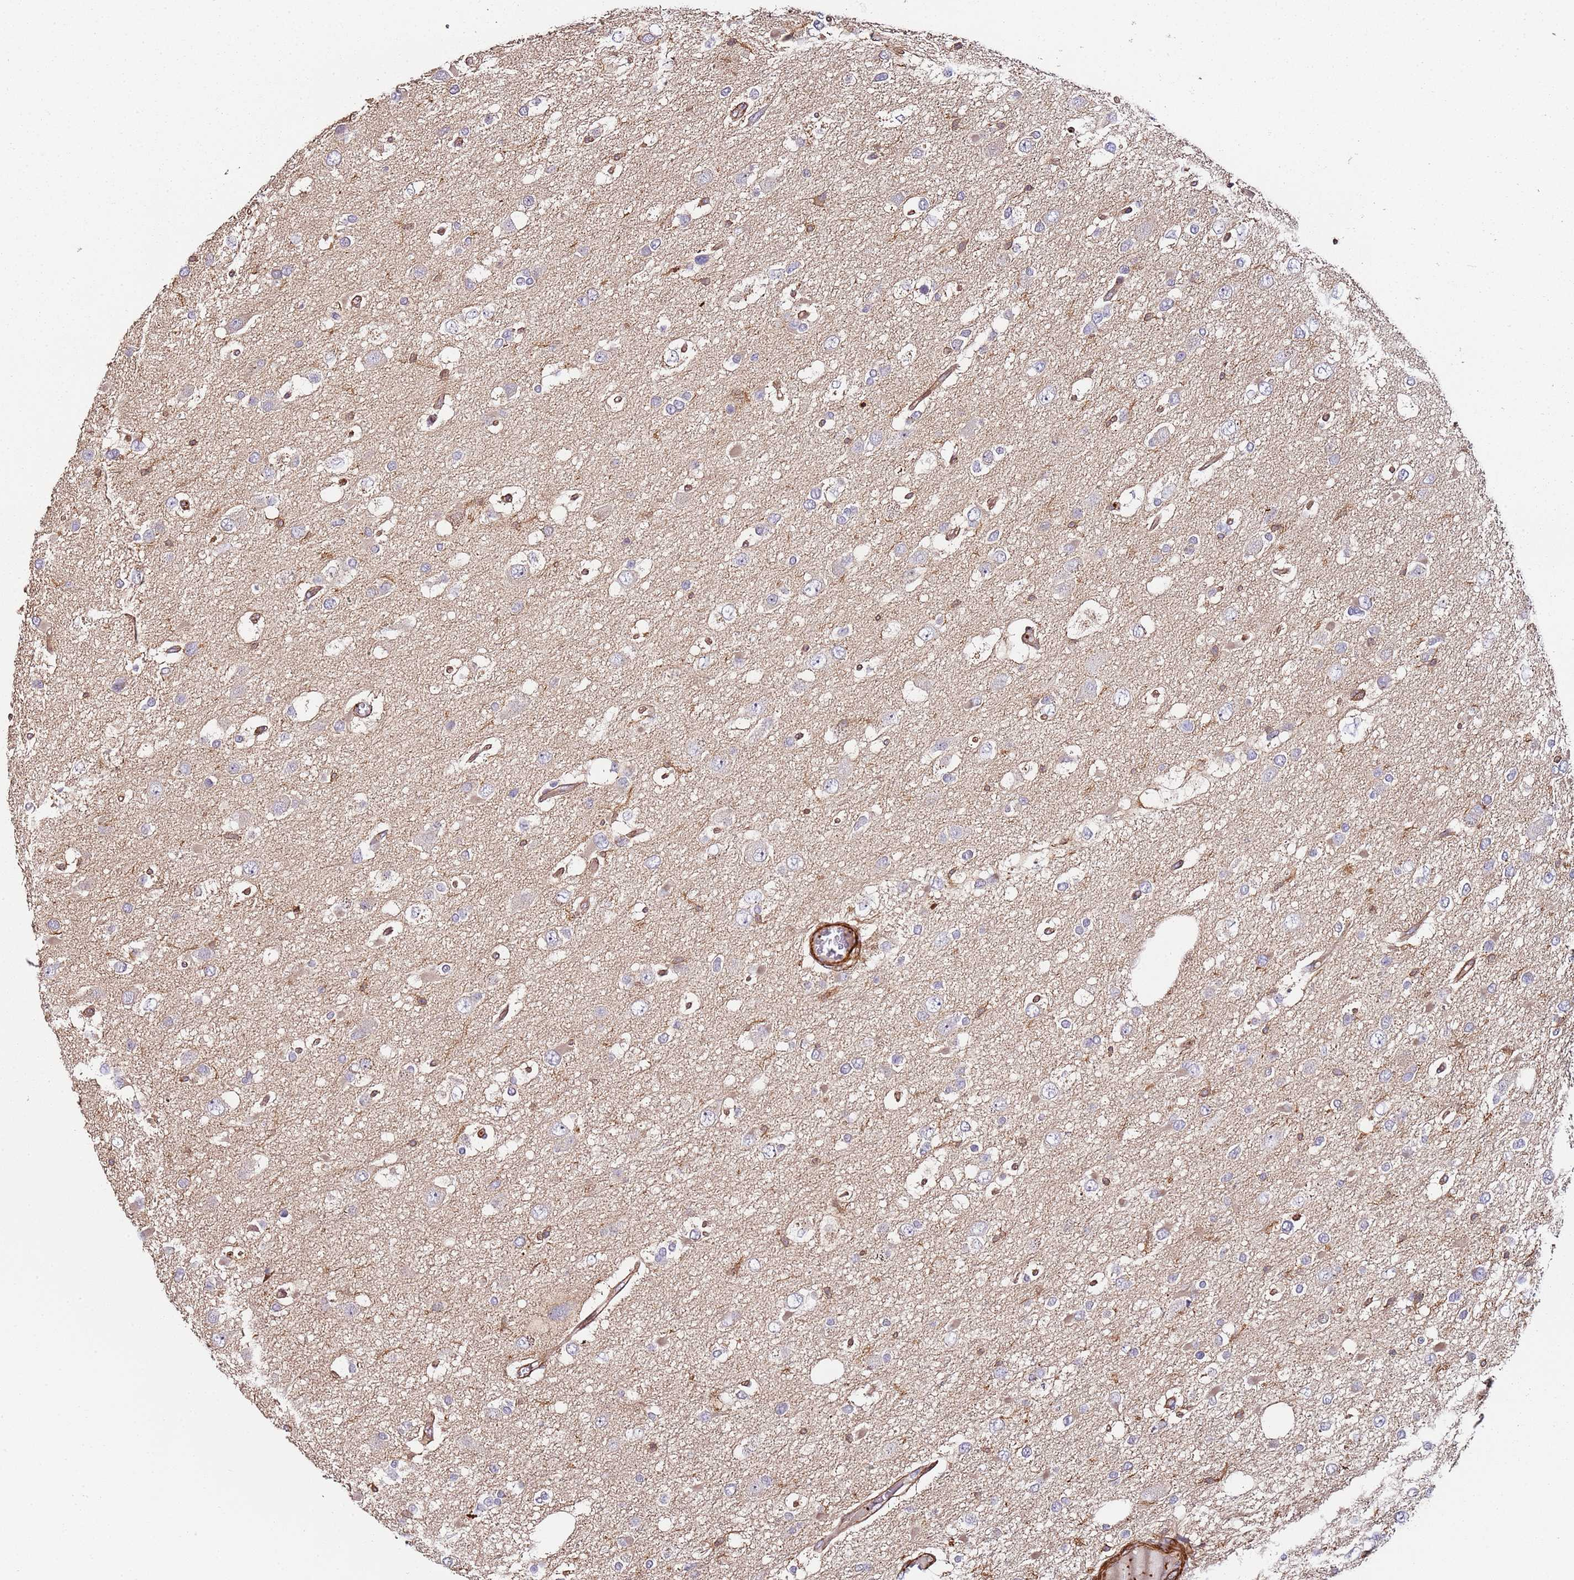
{"staining": {"intensity": "negative", "quantity": "none", "location": "none"}, "tissue": "glioma", "cell_type": "Tumor cells", "image_type": "cancer", "snomed": [{"axis": "morphology", "description": "Glioma, malignant, High grade"}, {"axis": "topography", "description": "Brain"}], "caption": "There is no significant expression in tumor cells of malignant glioma (high-grade). Brightfield microscopy of IHC stained with DAB (brown) and hematoxylin (blue), captured at high magnification.", "gene": "CYP2U1", "patient": {"sex": "male", "age": 53}}